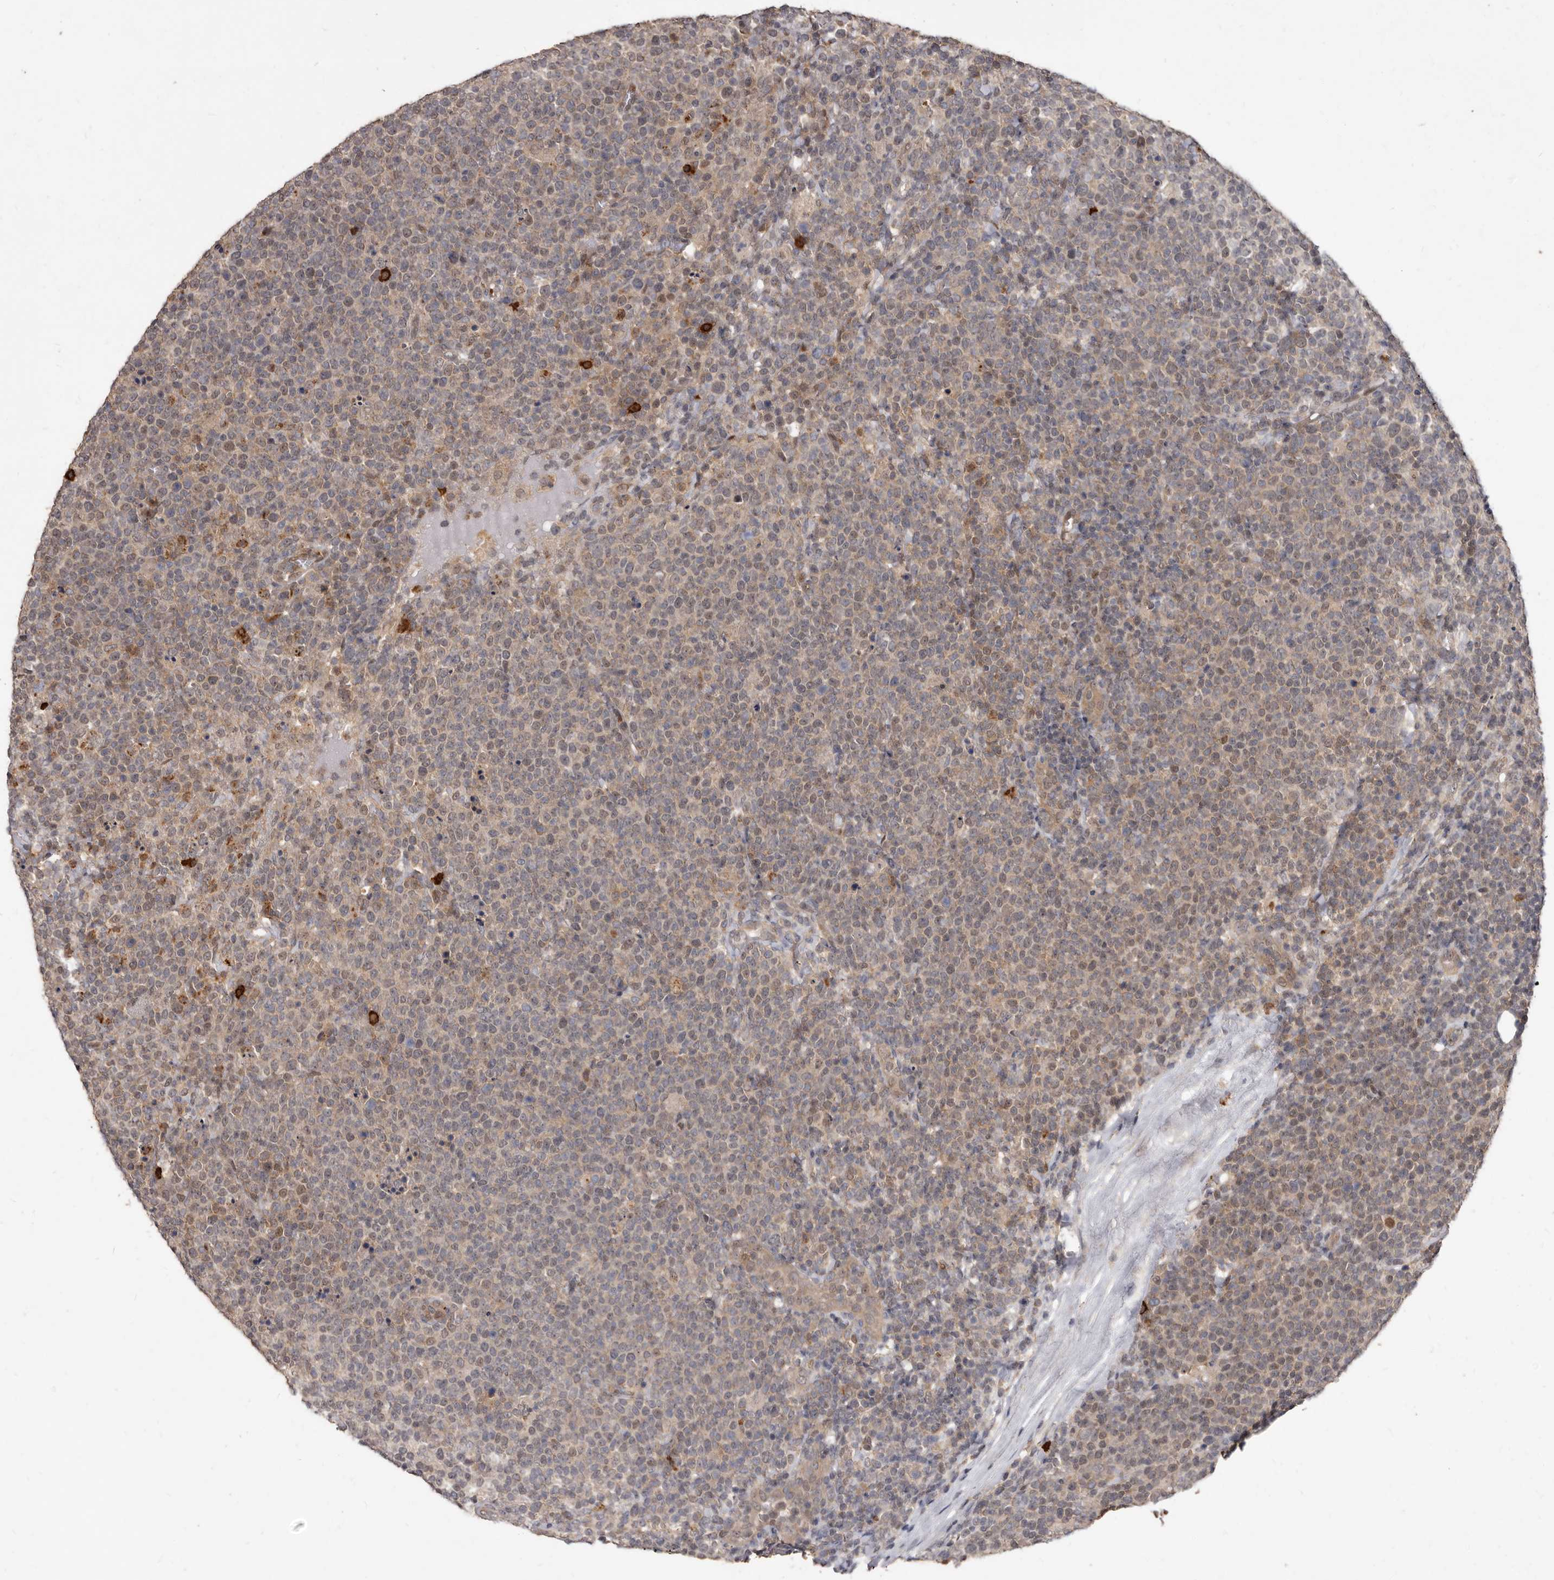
{"staining": {"intensity": "weak", "quantity": "<25%", "location": "cytoplasmic/membranous"}, "tissue": "lymphoma", "cell_type": "Tumor cells", "image_type": "cancer", "snomed": [{"axis": "morphology", "description": "Malignant lymphoma, non-Hodgkin's type, High grade"}, {"axis": "topography", "description": "Lymph node"}], "caption": "This is an immunohistochemistry micrograph of lymphoma. There is no positivity in tumor cells.", "gene": "ACLY", "patient": {"sex": "male", "age": 61}}